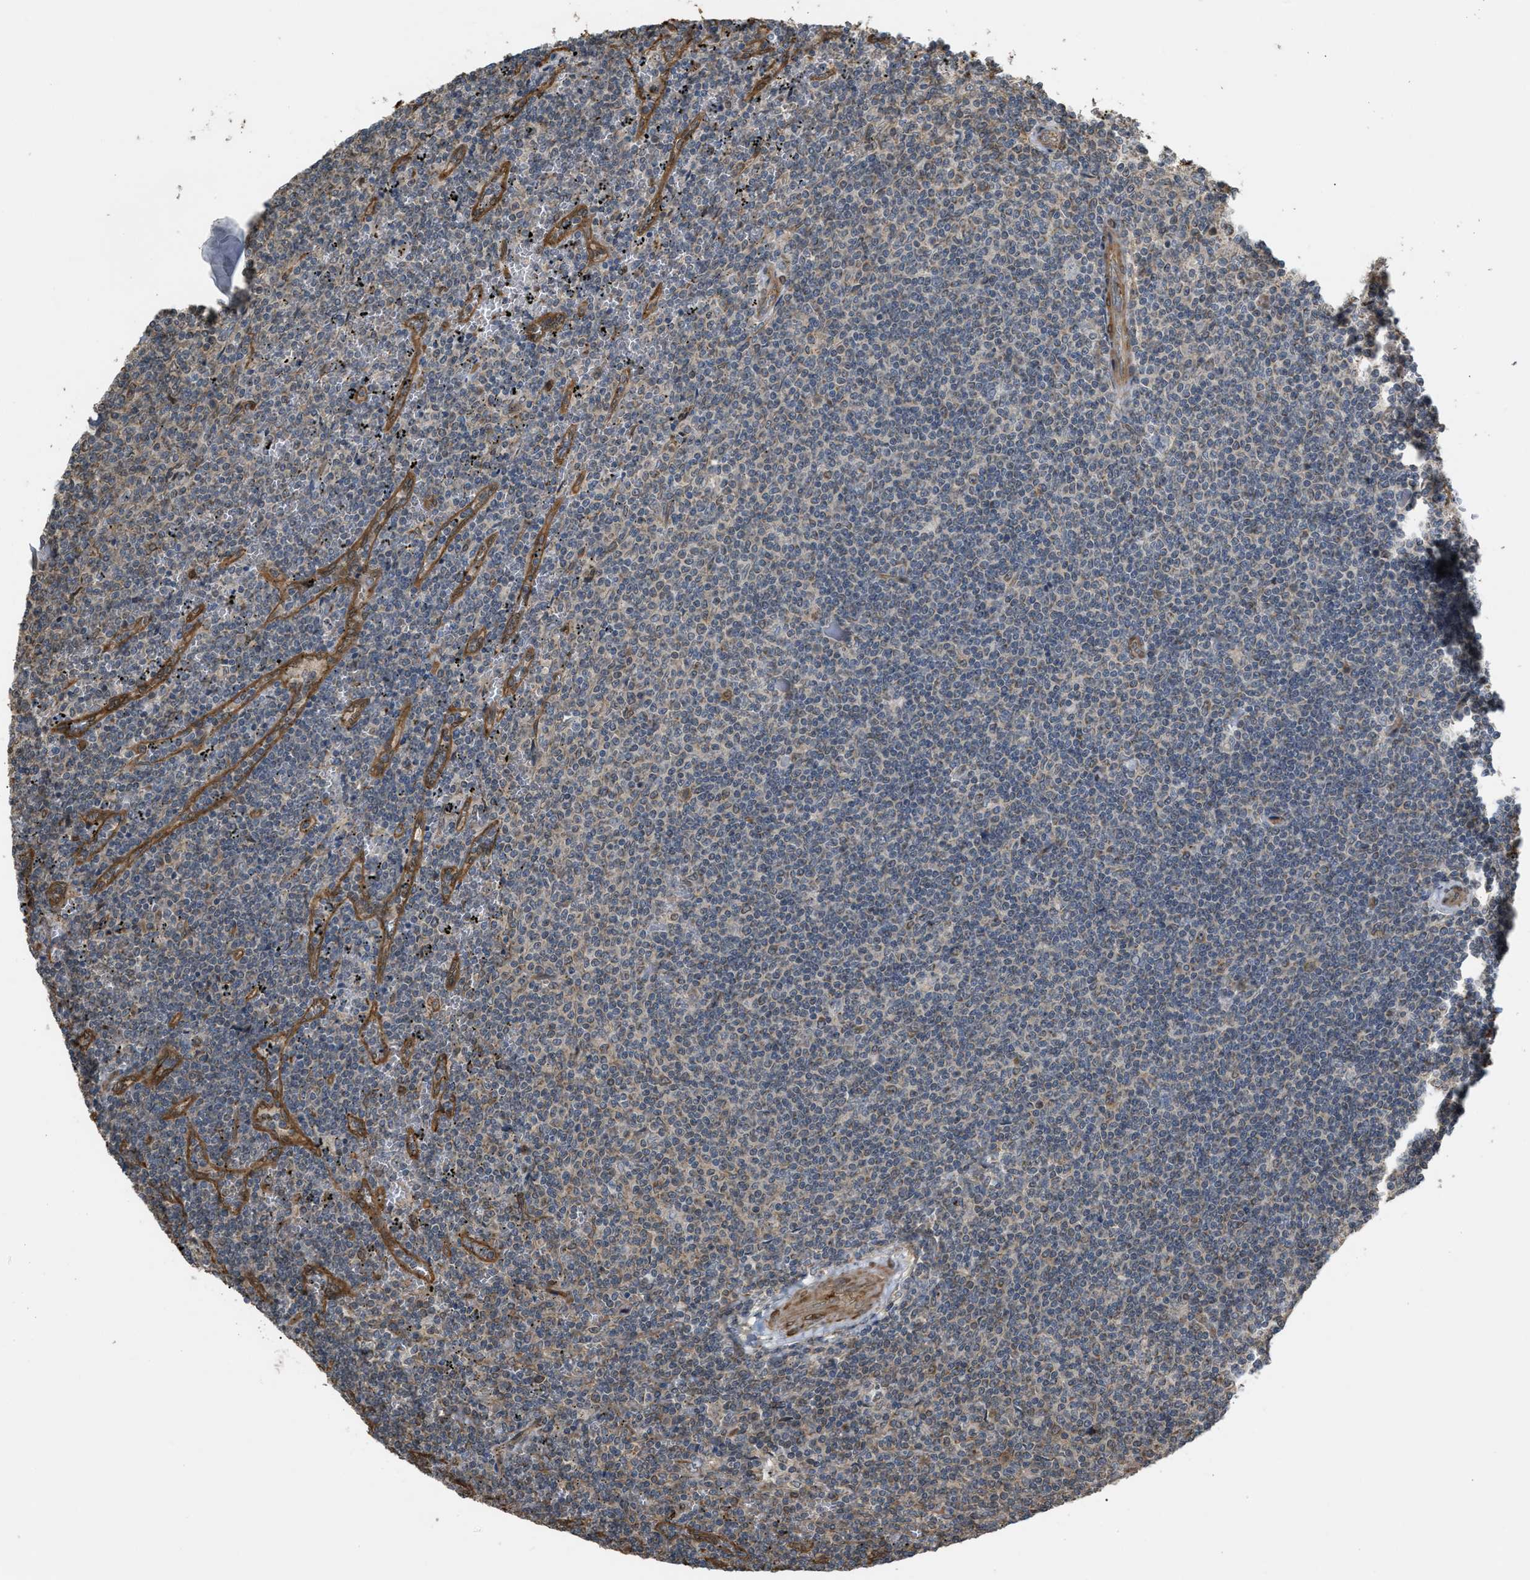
{"staining": {"intensity": "negative", "quantity": "none", "location": "none"}, "tissue": "lymphoma", "cell_type": "Tumor cells", "image_type": "cancer", "snomed": [{"axis": "morphology", "description": "Malignant lymphoma, non-Hodgkin's type, Low grade"}, {"axis": "topography", "description": "Spleen"}], "caption": "Protein analysis of malignant lymphoma, non-Hodgkin's type (low-grade) demonstrates no significant expression in tumor cells. (DAB (3,3'-diaminobenzidine) IHC, high magnification).", "gene": "BAG3", "patient": {"sex": "female", "age": 50}}